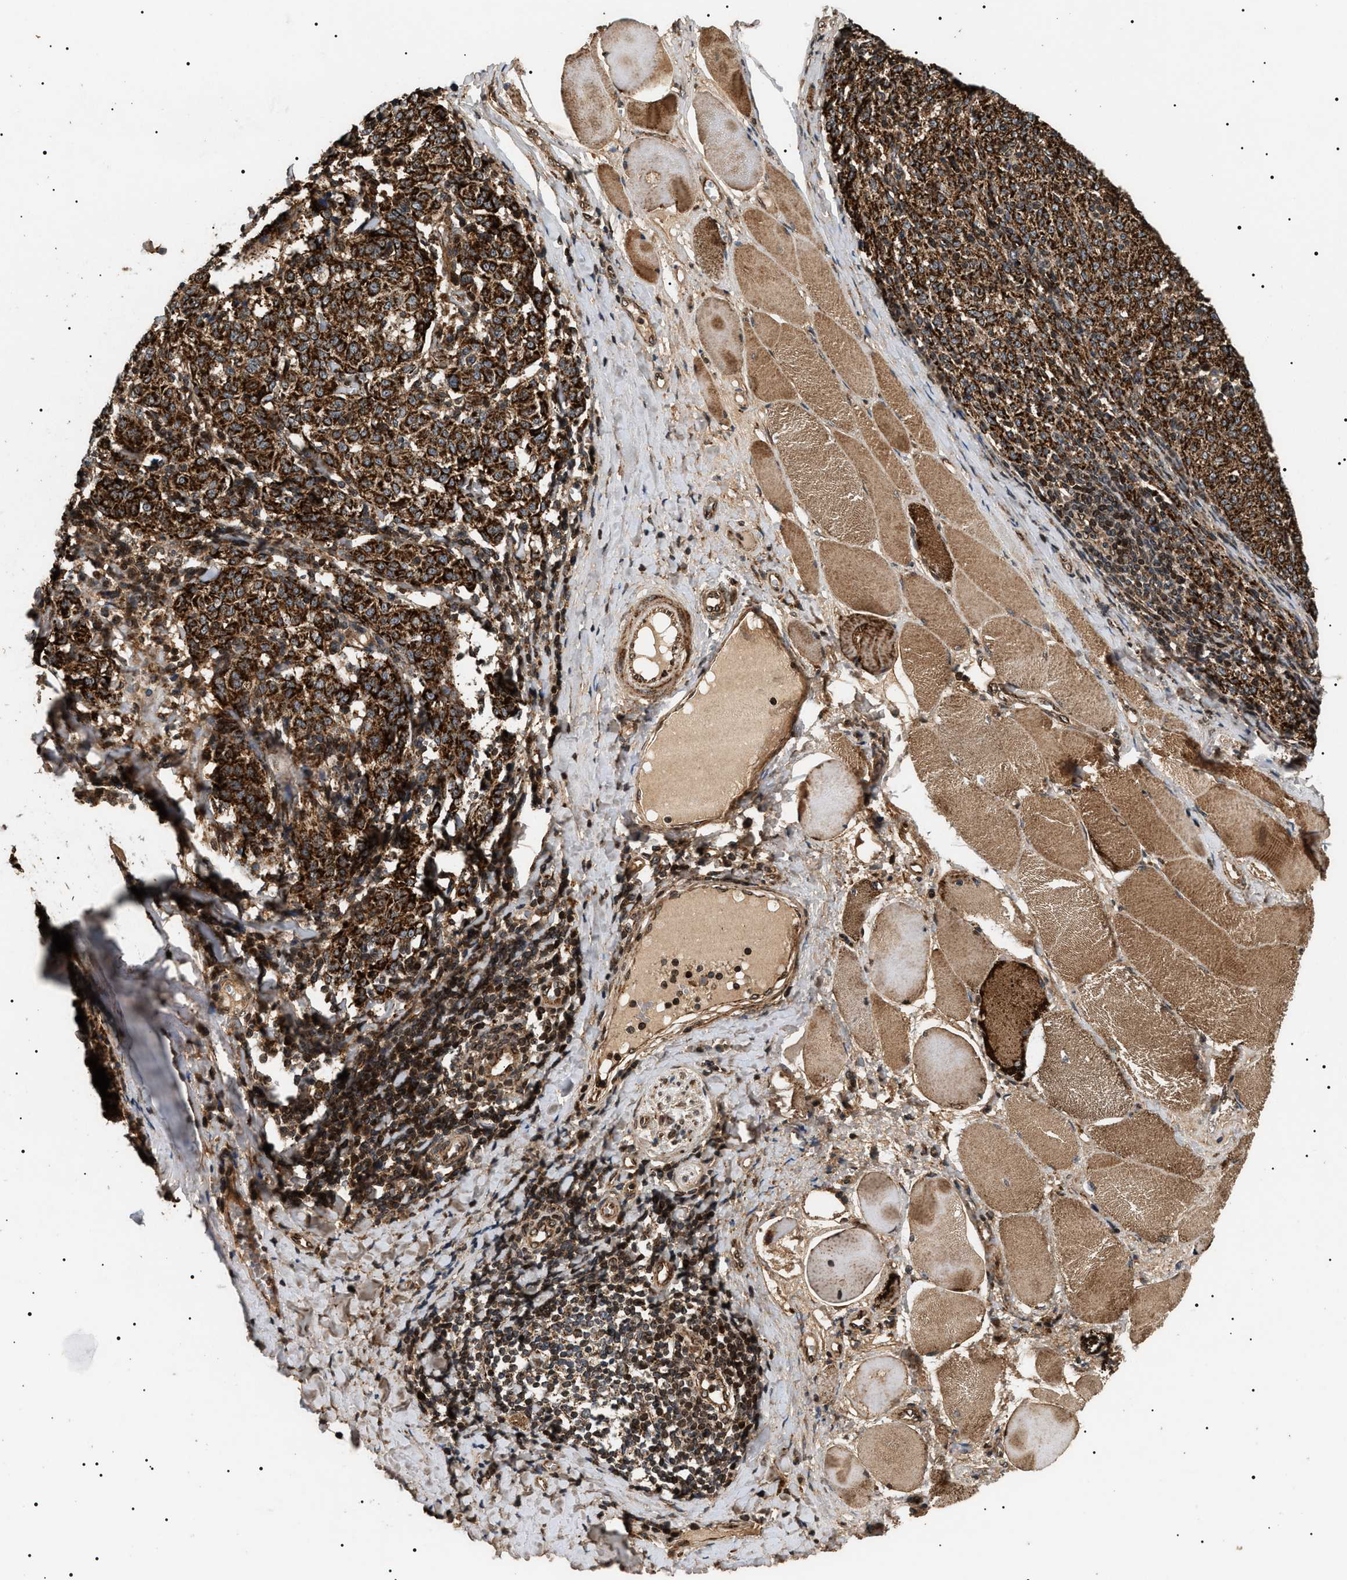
{"staining": {"intensity": "strong", "quantity": ">75%", "location": "cytoplasmic/membranous"}, "tissue": "melanoma", "cell_type": "Tumor cells", "image_type": "cancer", "snomed": [{"axis": "morphology", "description": "Malignant melanoma, NOS"}, {"axis": "topography", "description": "Skin"}], "caption": "Immunohistochemical staining of human melanoma displays strong cytoplasmic/membranous protein positivity in about >75% of tumor cells.", "gene": "ZBTB26", "patient": {"sex": "female", "age": 72}}